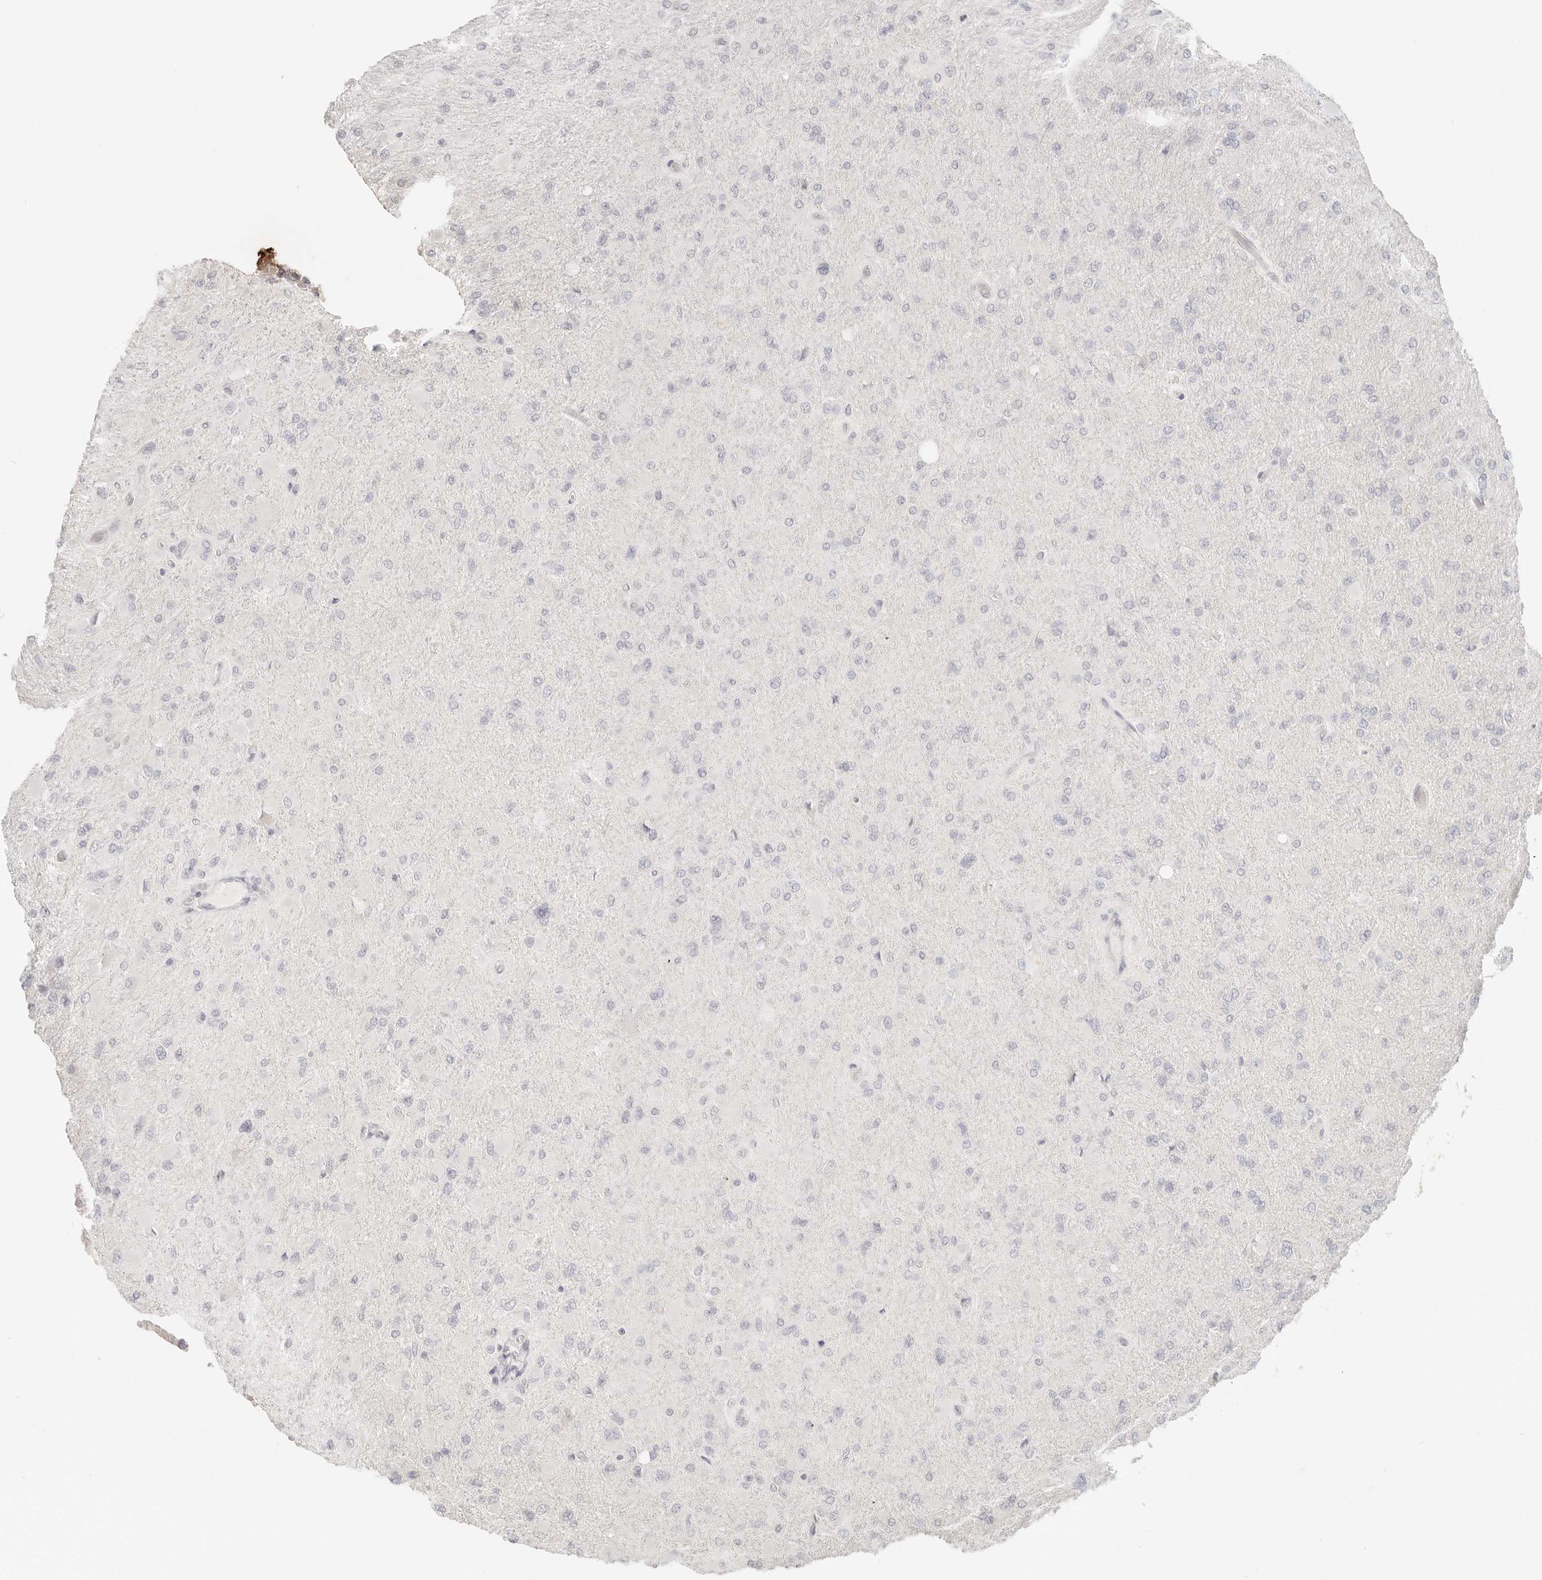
{"staining": {"intensity": "negative", "quantity": "none", "location": "none"}, "tissue": "glioma", "cell_type": "Tumor cells", "image_type": "cancer", "snomed": [{"axis": "morphology", "description": "Glioma, malignant, High grade"}, {"axis": "topography", "description": "Cerebral cortex"}], "caption": "Glioma stained for a protein using immunohistochemistry (IHC) exhibits no positivity tumor cells.", "gene": "EPCAM", "patient": {"sex": "female", "age": 36}}